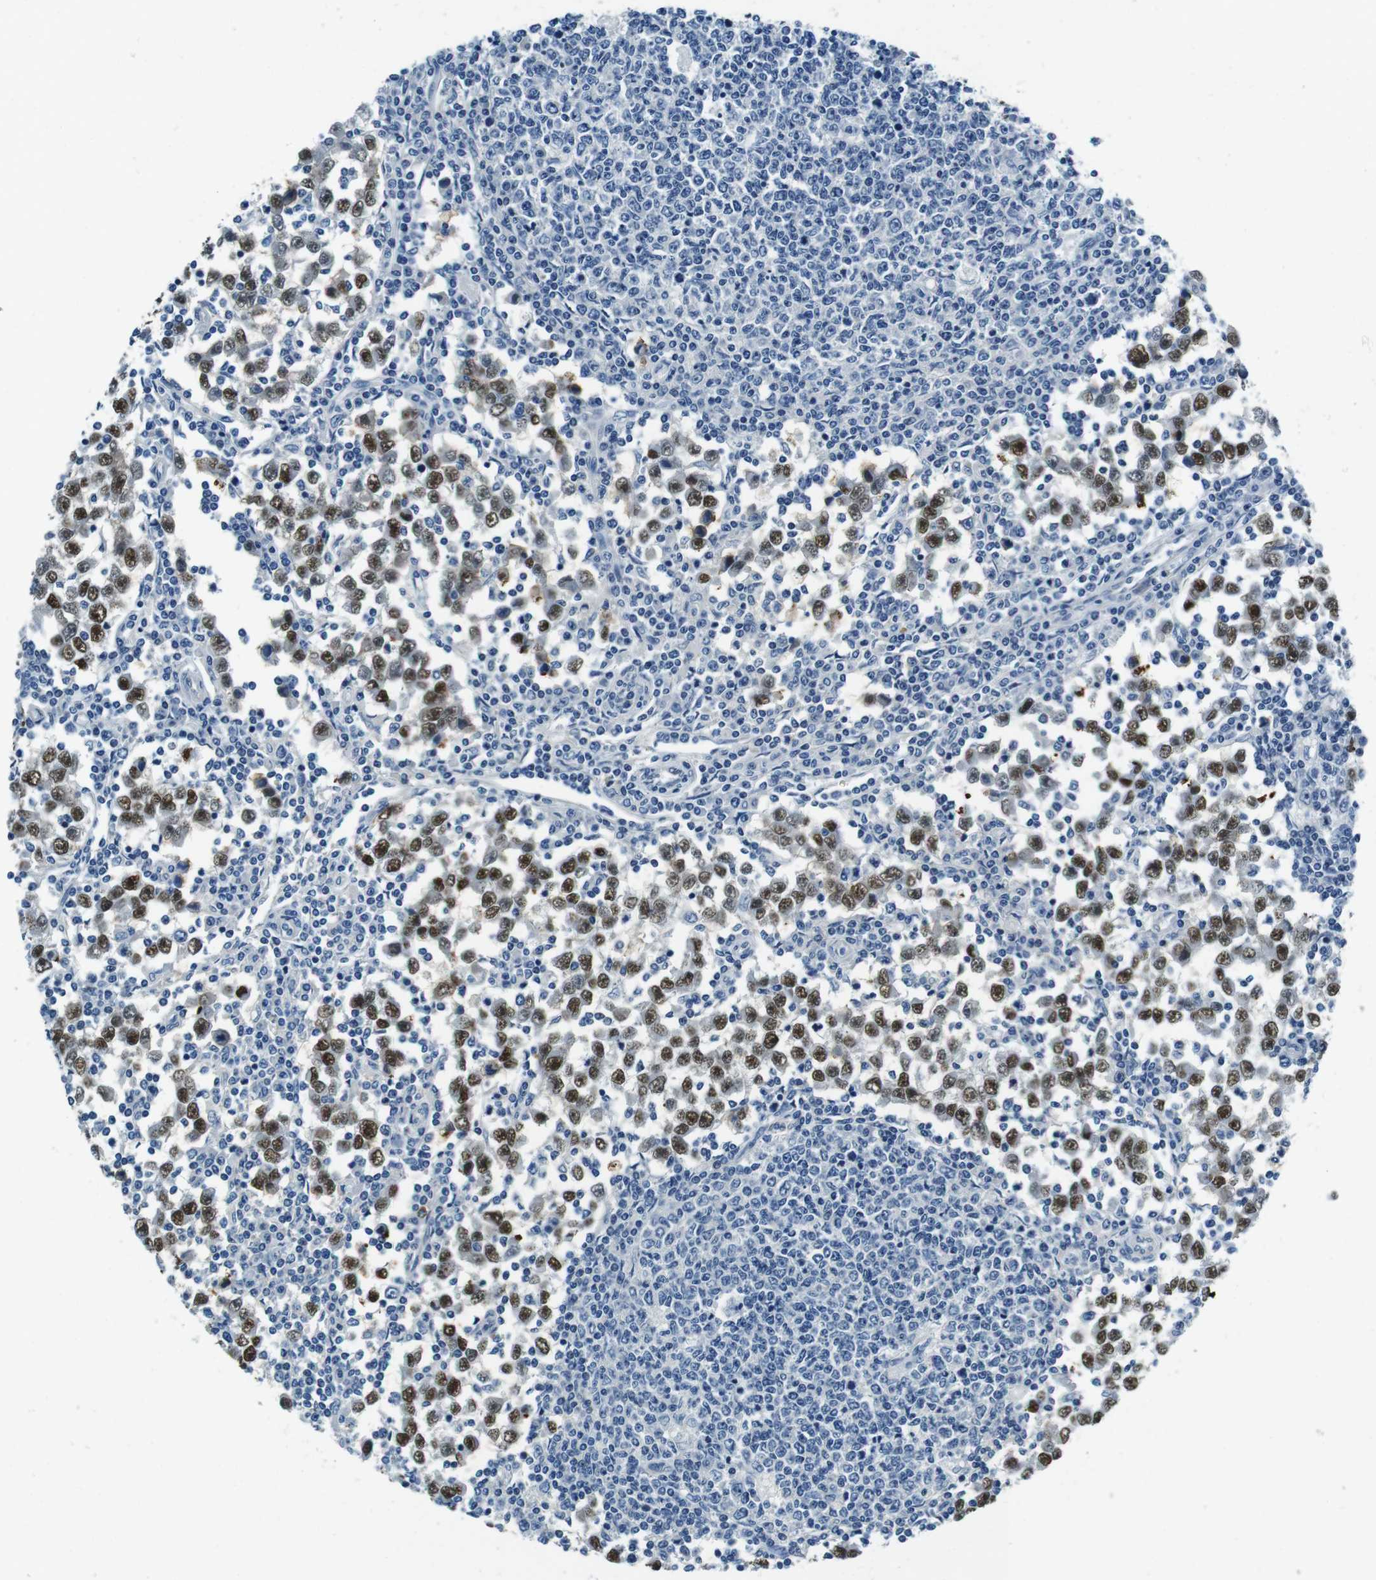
{"staining": {"intensity": "strong", "quantity": ">75%", "location": "nuclear"}, "tissue": "testis cancer", "cell_type": "Tumor cells", "image_type": "cancer", "snomed": [{"axis": "morphology", "description": "Seminoma, NOS"}, {"axis": "topography", "description": "Testis"}], "caption": "A high-resolution histopathology image shows IHC staining of seminoma (testis), which exhibits strong nuclear staining in approximately >75% of tumor cells. The protein of interest is stained brown, and the nuclei are stained in blue (DAB (3,3'-diaminobenzidine) IHC with brightfield microscopy, high magnification).", "gene": "KCNJ5", "patient": {"sex": "male", "age": 65}}